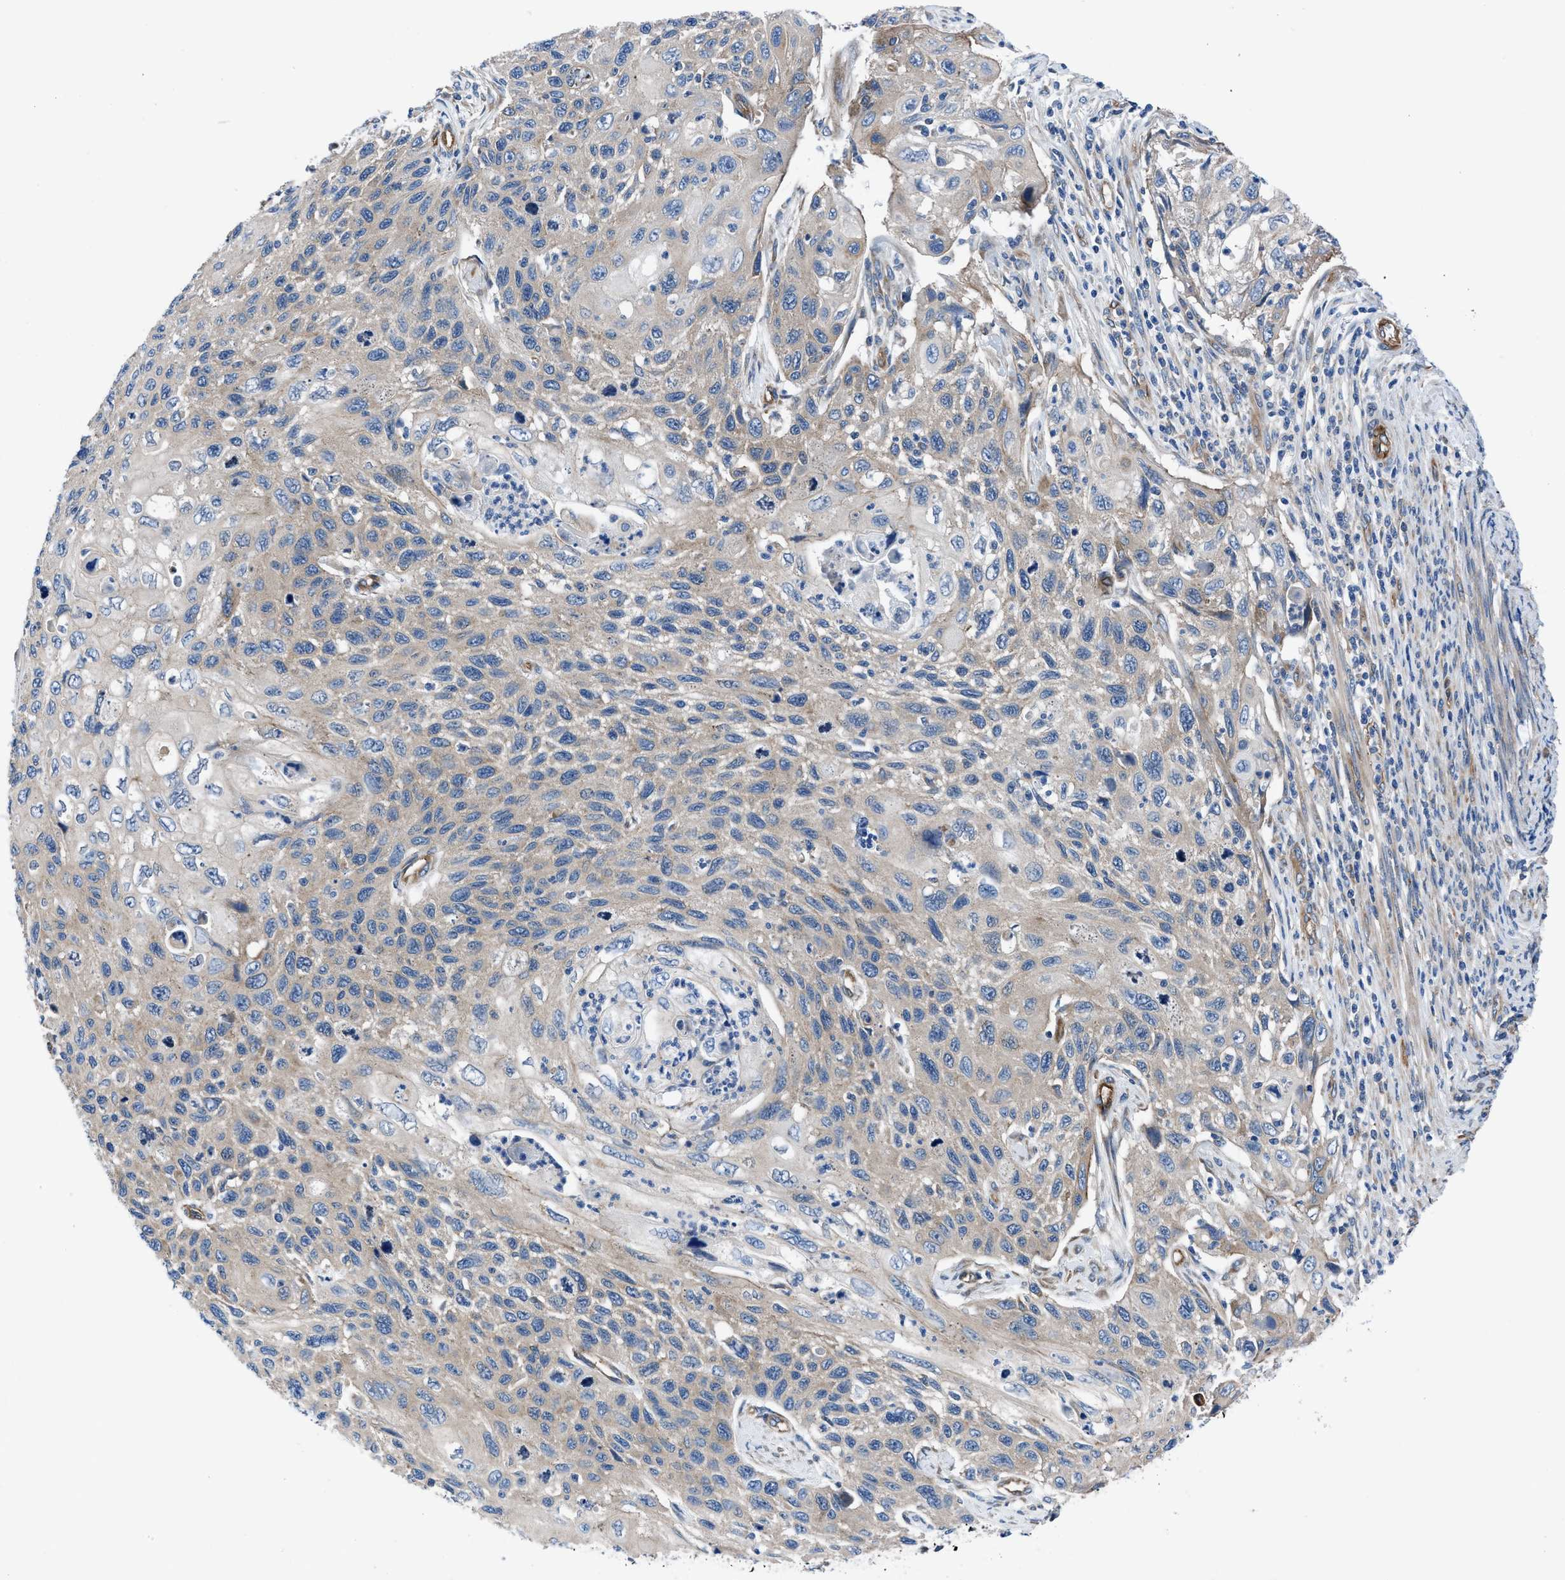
{"staining": {"intensity": "weak", "quantity": ">75%", "location": "cytoplasmic/membranous"}, "tissue": "cervical cancer", "cell_type": "Tumor cells", "image_type": "cancer", "snomed": [{"axis": "morphology", "description": "Squamous cell carcinoma, NOS"}, {"axis": "topography", "description": "Cervix"}], "caption": "Immunohistochemical staining of human cervical cancer demonstrates weak cytoplasmic/membranous protein expression in about >75% of tumor cells. (DAB IHC, brown staining for protein, blue staining for nuclei).", "gene": "TRIP4", "patient": {"sex": "female", "age": 70}}